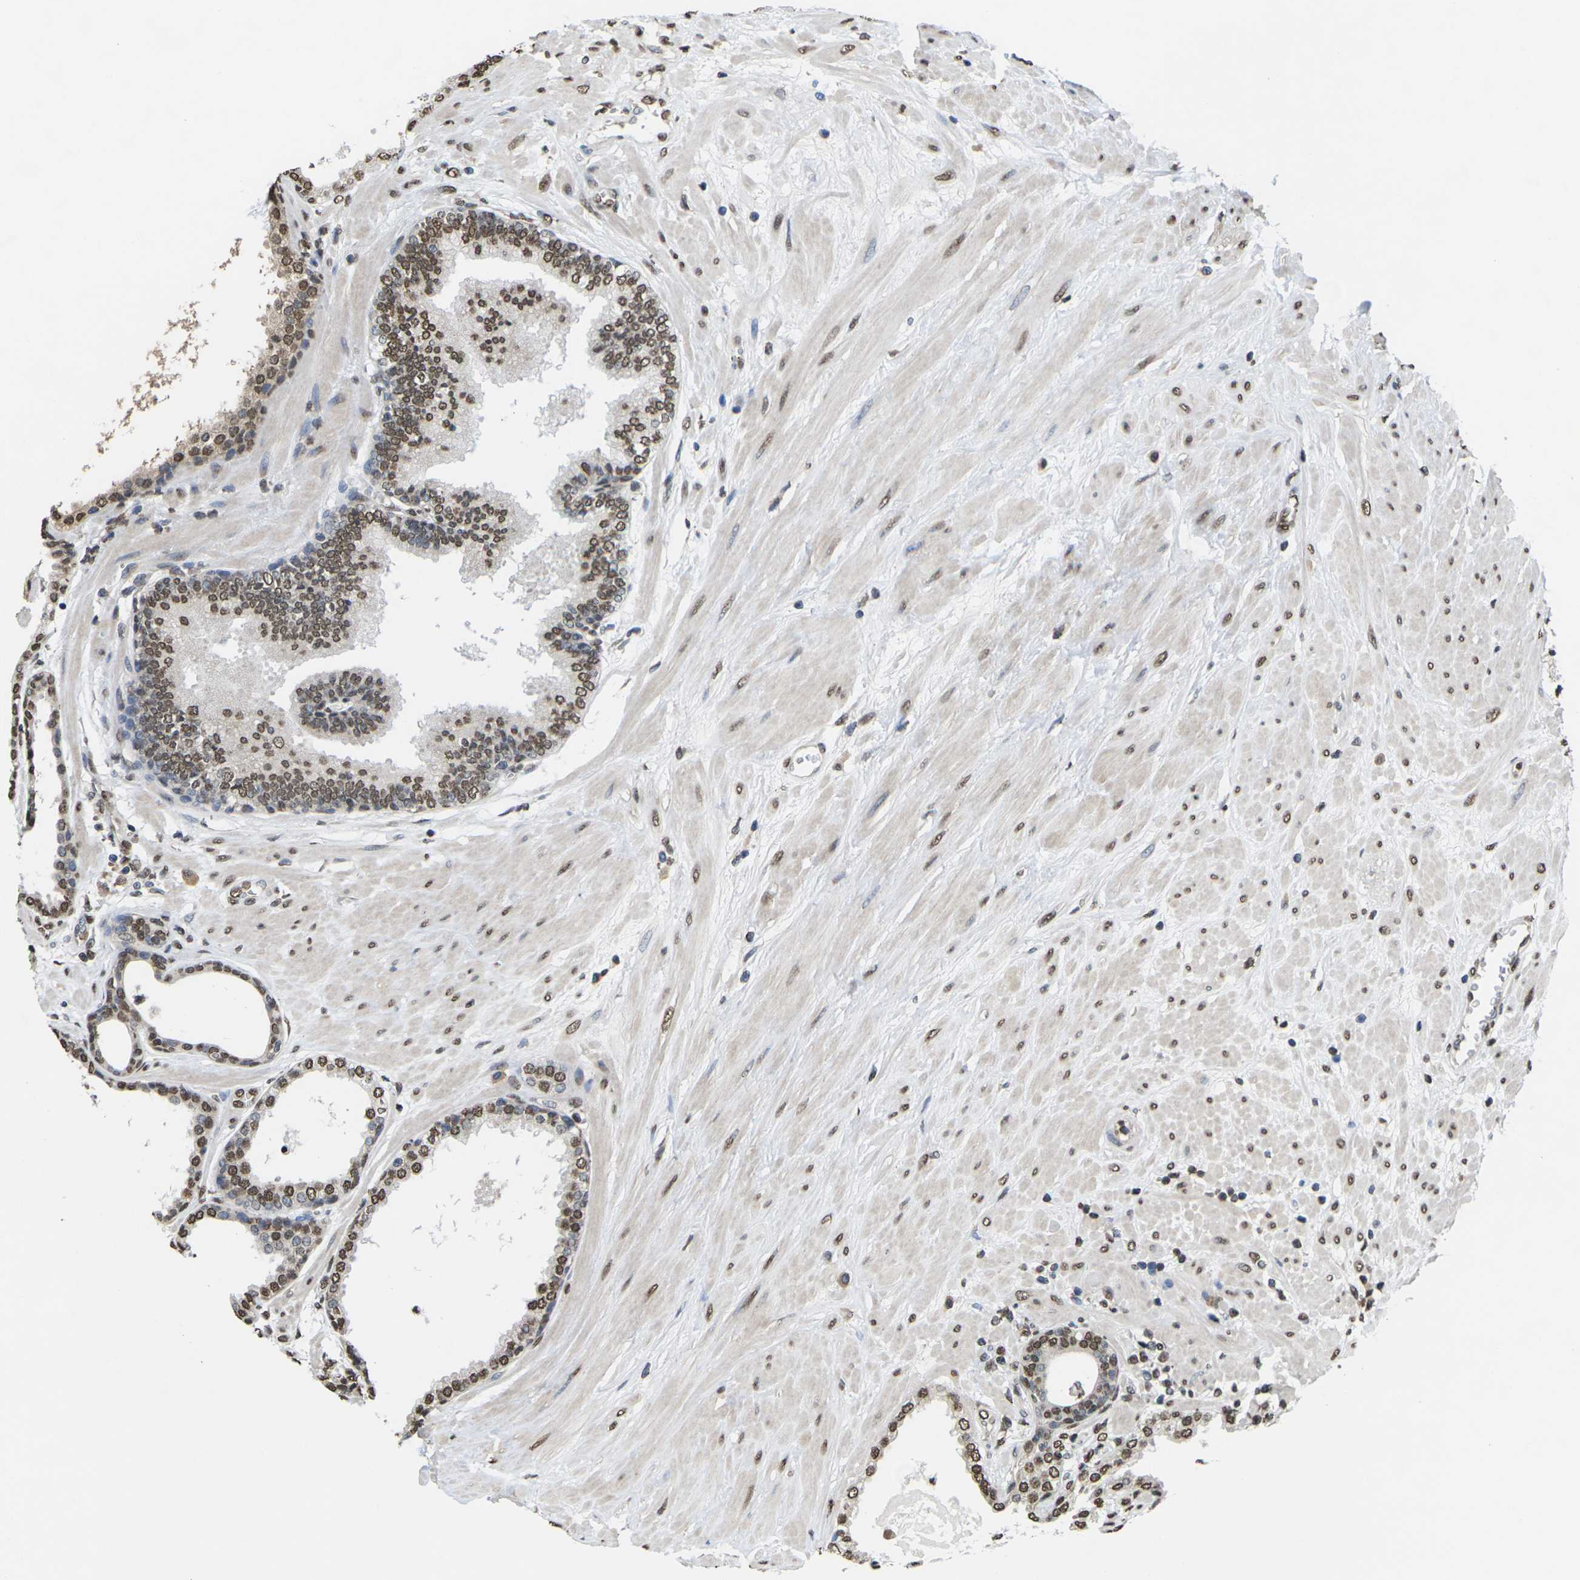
{"staining": {"intensity": "strong", "quantity": ">75%", "location": "nuclear"}, "tissue": "prostate", "cell_type": "Glandular cells", "image_type": "normal", "snomed": [{"axis": "morphology", "description": "Normal tissue, NOS"}, {"axis": "topography", "description": "Prostate"}], "caption": "High-magnification brightfield microscopy of unremarkable prostate stained with DAB (brown) and counterstained with hematoxylin (blue). glandular cells exhibit strong nuclear staining is seen in approximately>75% of cells.", "gene": "EMSY", "patient": {"sex": "male", "age": 51}}